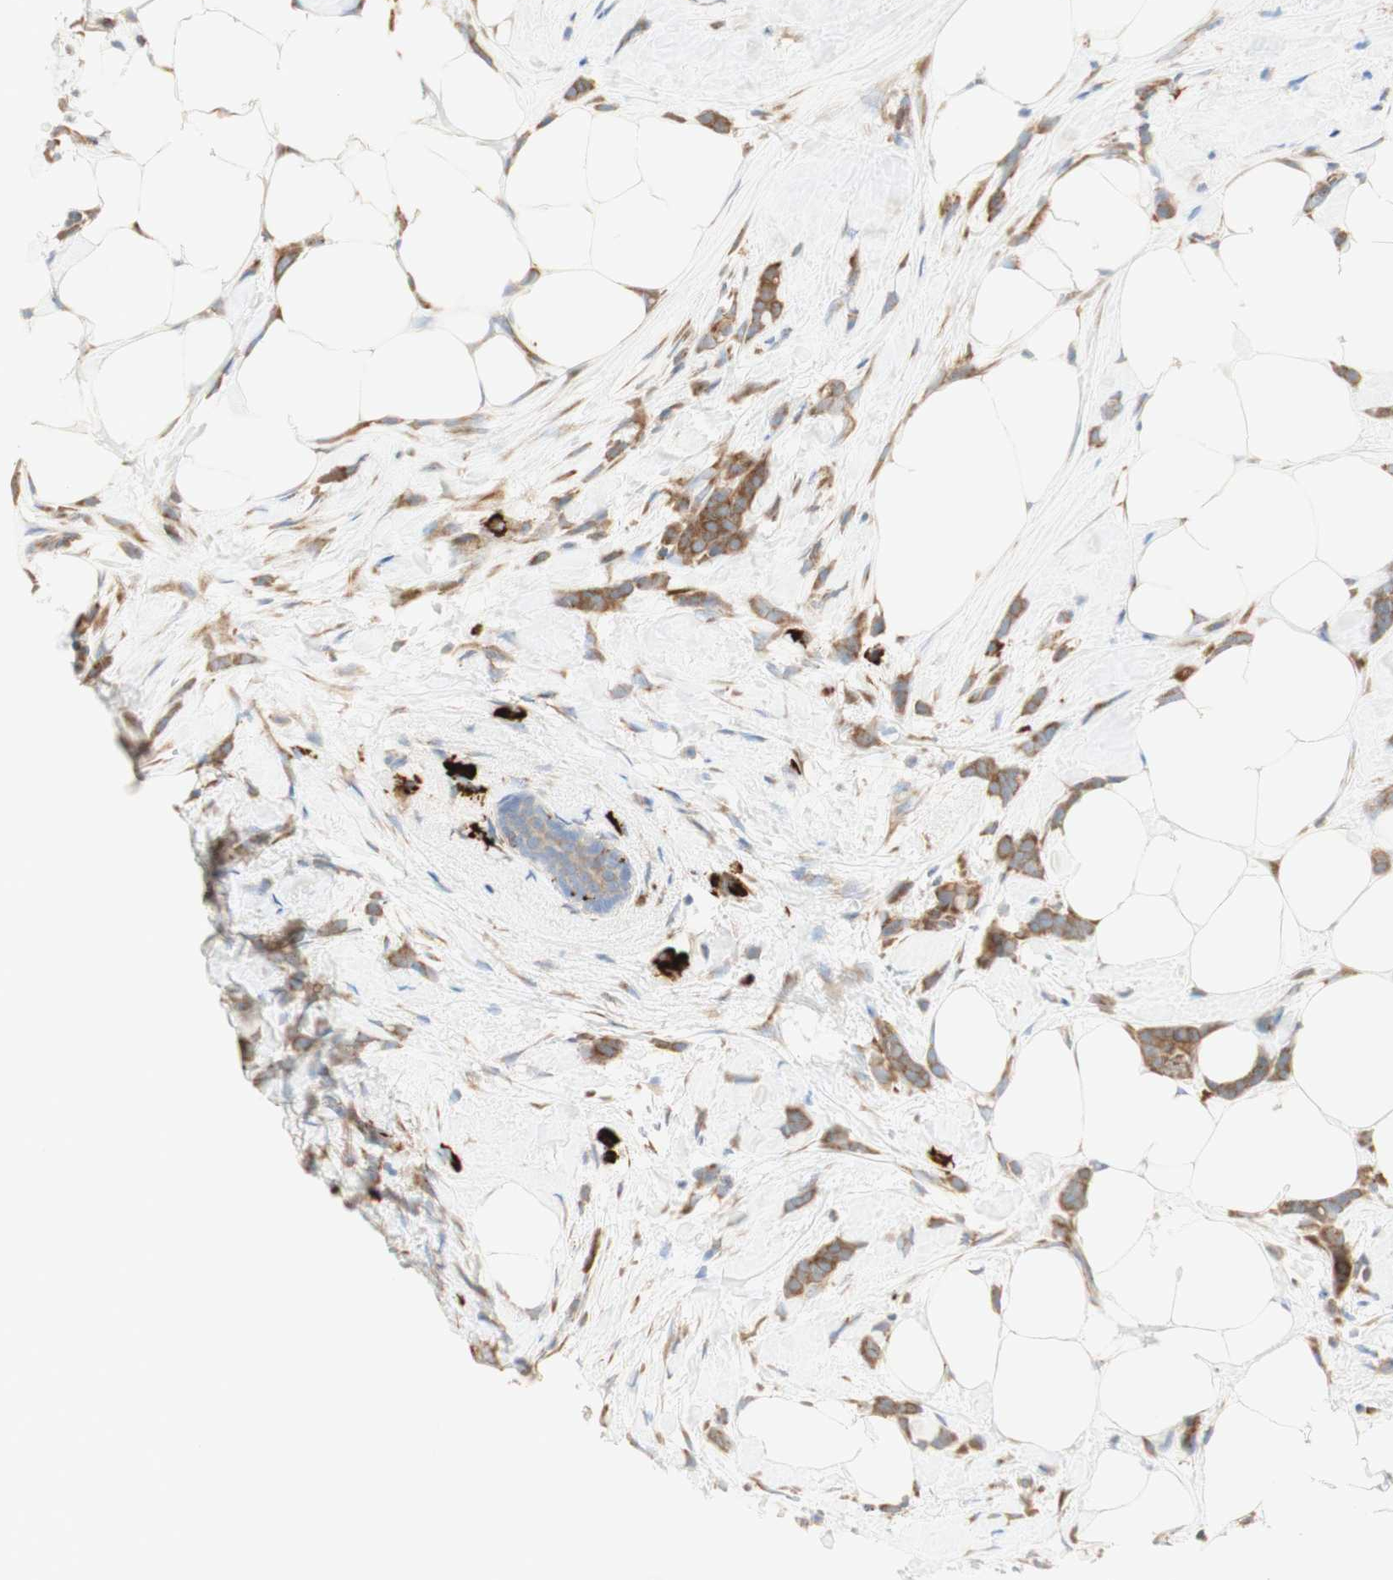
{"staining": {"intensity": "moderate", "quantity": ">75%", "location": "cytoplasmic/membranous"}, "tissue": "breast cancer", "cell_type": "Tumor cells", "image_type": "cancer", "snomed": [{"axis": "morphology", "description": "Lobular carcinoma, in situ"}, {"axis": "morphology", "description": "Lobular carcinoma"}, {"axis": "topography", "description": "Breast"}], "caption": "The immunohistochemical stain highlights moderate cytoplasmic/membranous positivity in tumor cells of breast cancer tissue.", "gene": "MANF", "patient": {"sex": "female", "age": 41}}